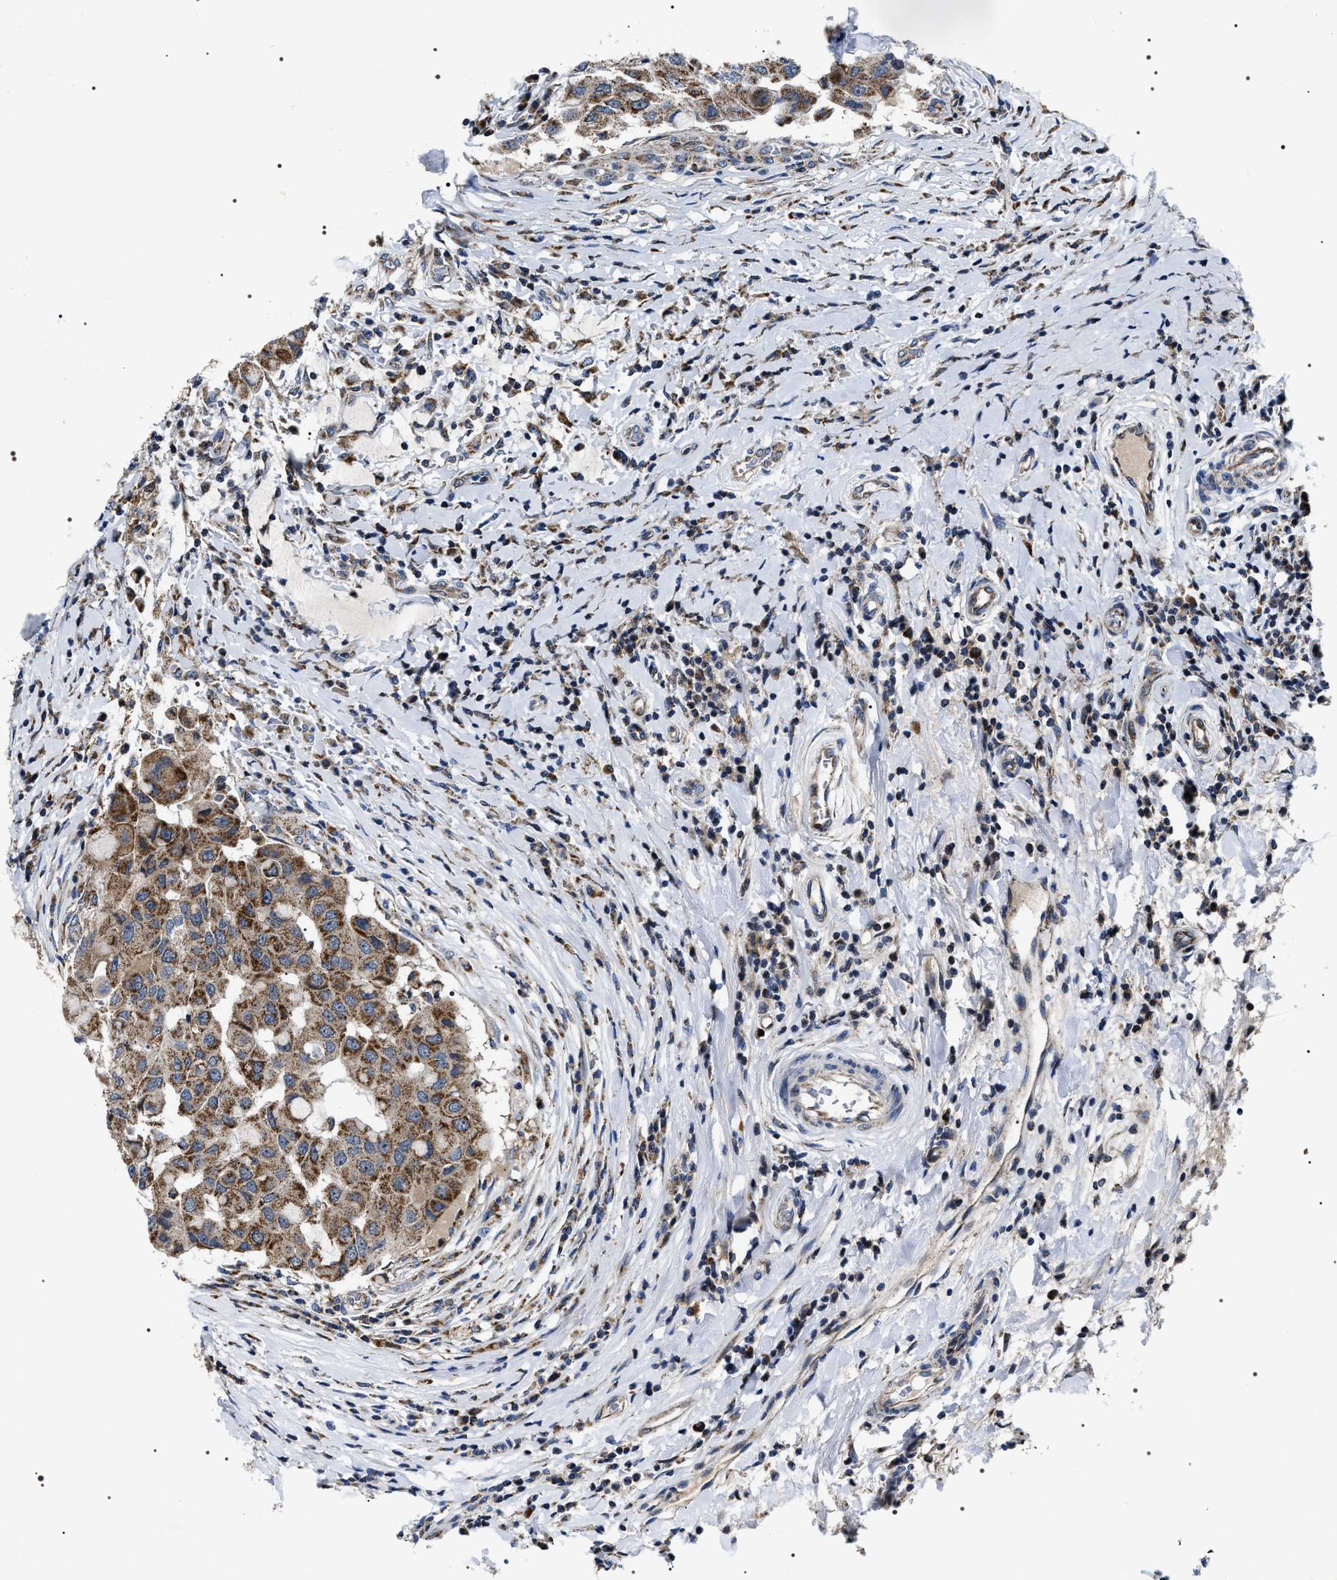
{"staining": {"intensity": "moderate", "quantity": ">75%", "location": "cytoplasmic/membranous"}, "tissue": "breast cancer", "cell_type": "Tumor cells", "image_type": "cancer", "snomed": [{"axis": "morphology", "description": "Duct carcinoma"}, {"axis": "topography", "description": "Breast"}], "caption": "DAB (3,3'-diaminobenzidine) immunohistochemical staining of infiltrating ductal carcinoma (breast) displays moderate cytoplasmic/membranous protein staining in about >75% of tumor cells. (Brightfield microscopy of DAB IHC at high magnification).", "gene": "NTMT1", "patient": {"sex": "female", "age": 27}}